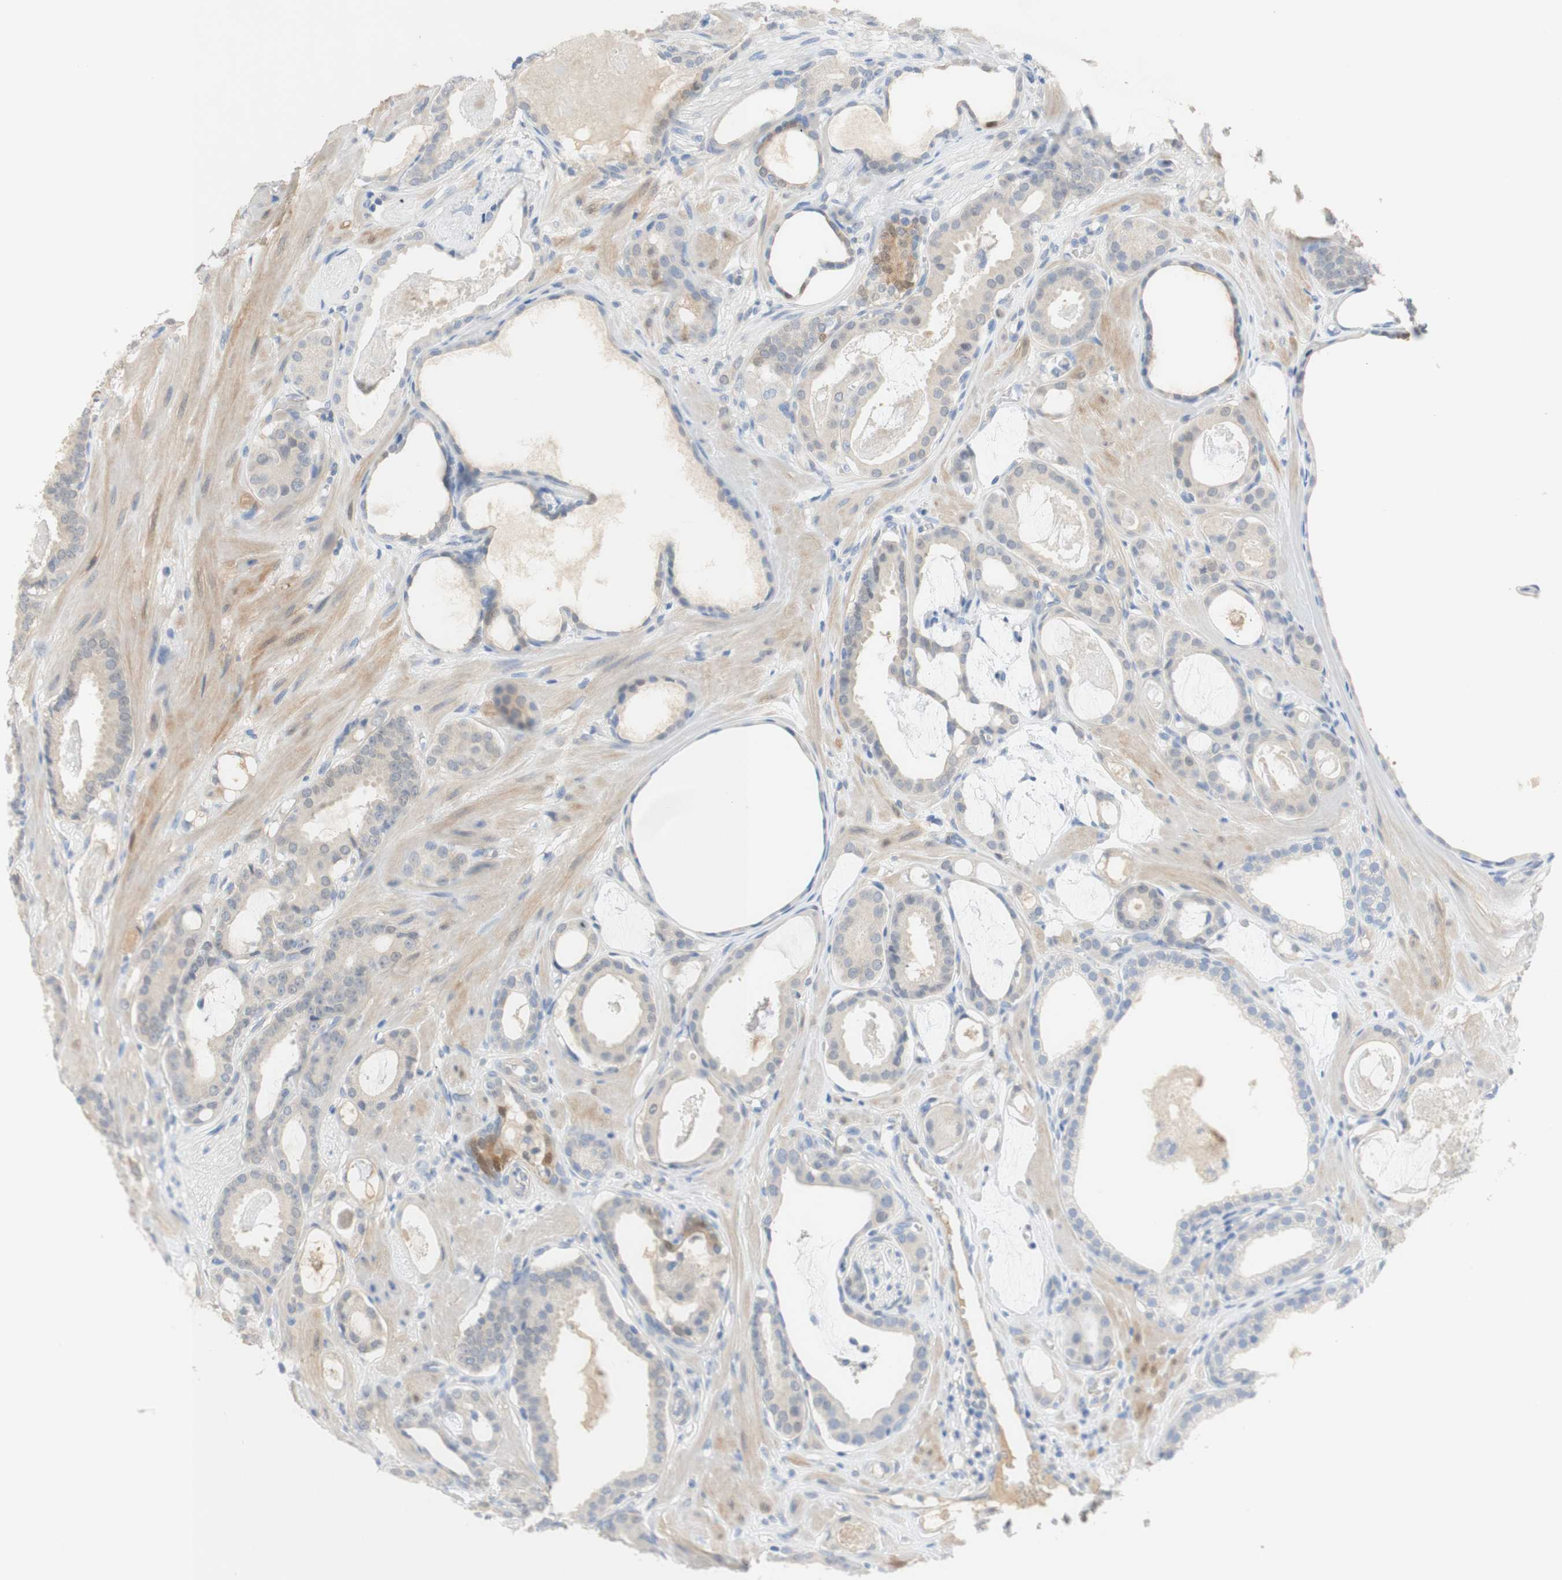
{"staining": {"intensity": "negative", "quantity": "none", "location": "none"}, "tissue": "prostate cancer", "cell_type": "Tumor cells", "image_type": "cancer", "snomed": [{"axis": "morphology", "description": "Adenocarcinoma, Low grade"}, {"axis": "topography", "description": "Prostate"}], "caption": "Immunohistochemistry image of neoplastic tissue: human prostate low-grade adenocarcinoma stained with DAB (3,3'-diaminobenzidine) reveals no significant protein staining in tumor cells.", "gene": "SELENBP1", "patient": {"sex": "male", "age": 53}}